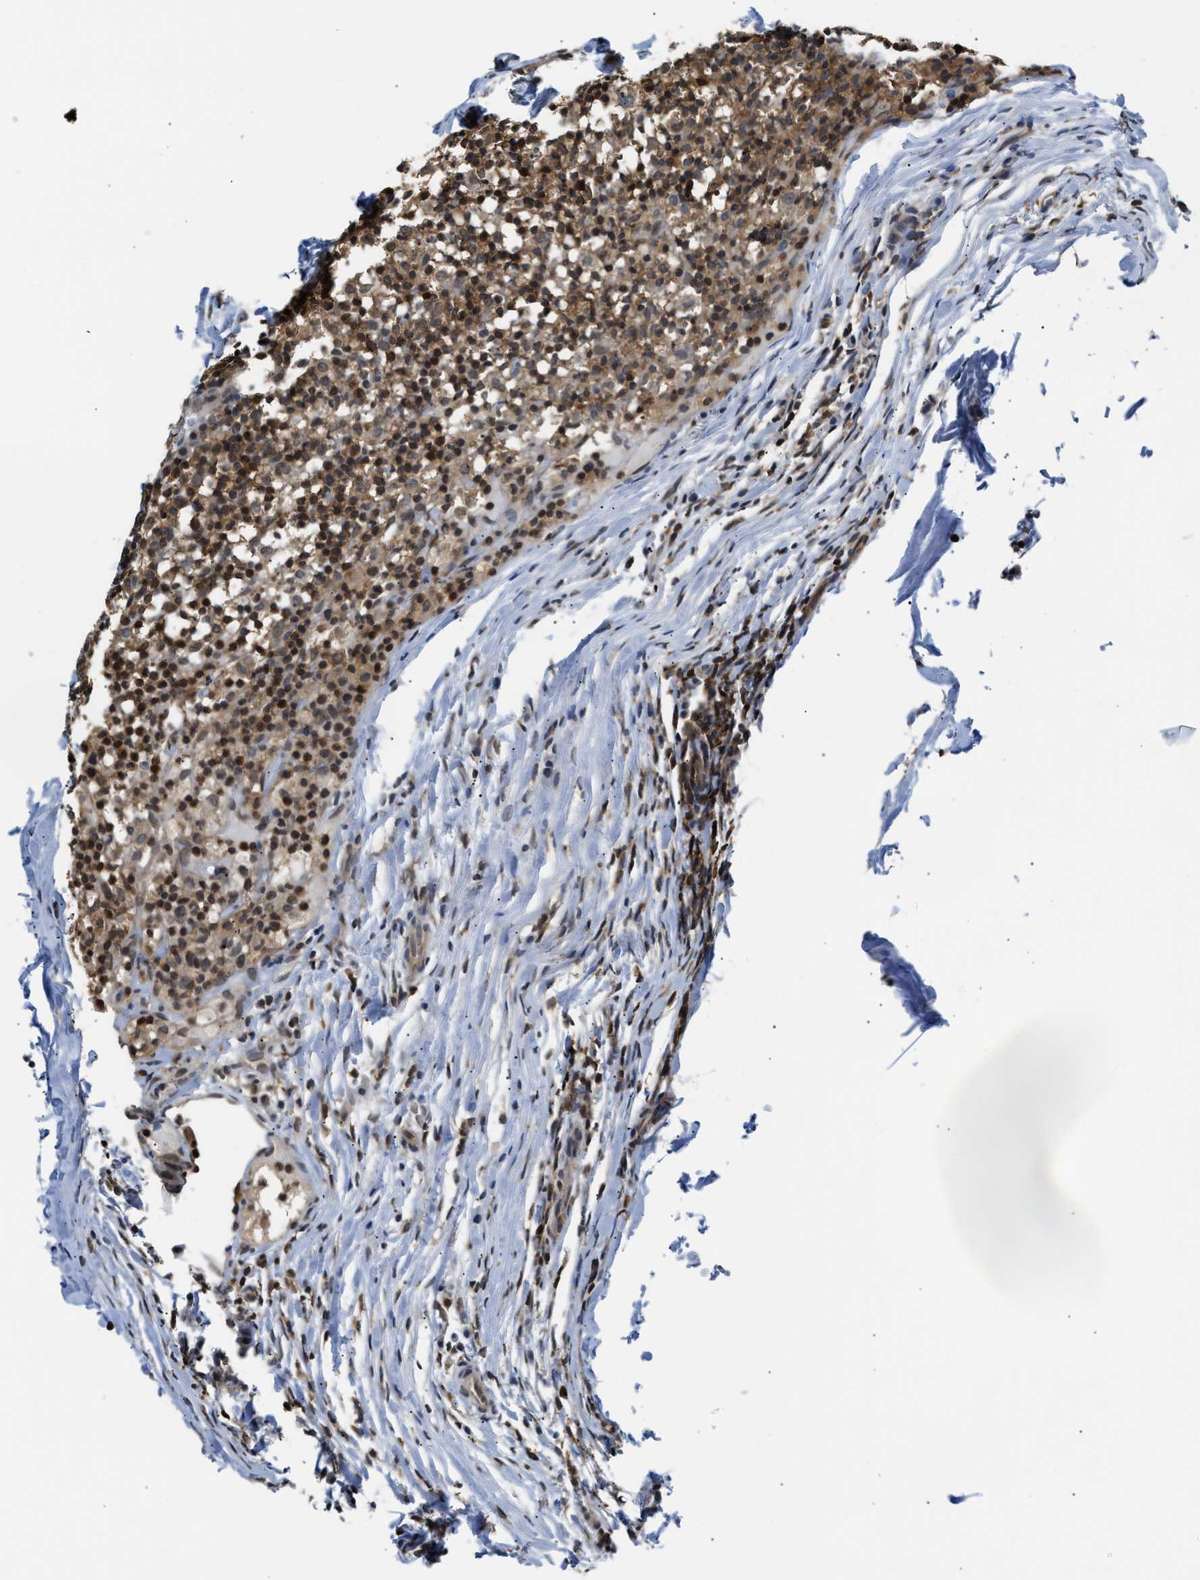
{"staining": {"intensity": "moderate", "quantity": ">75%", "location": "cytoplasmic/membranous,nuclear"}, "tissue": "lymph node", "cell_type": "Germinal center cells", "image_type": "normal", "snomed": [{"axis": "morphology", "description": "Normal tissue, NOS"}, {"axis": "morphology", "description": "Inflammation, NOS"}, {"axis": "topography", "description": "Lymph node"}], "caption": "High-power microscopy captured an immunohistochemistry (IHC) image of normal lymph node, revealing moderate cytoplasmic/membranous,nuclear expression in approximately >75% of germinal center cells. (DAB IHC, brown staining for protein, blue staining for nuclei).", "gene": "STK10", "patient": {"sex": "male", "age": 55}}